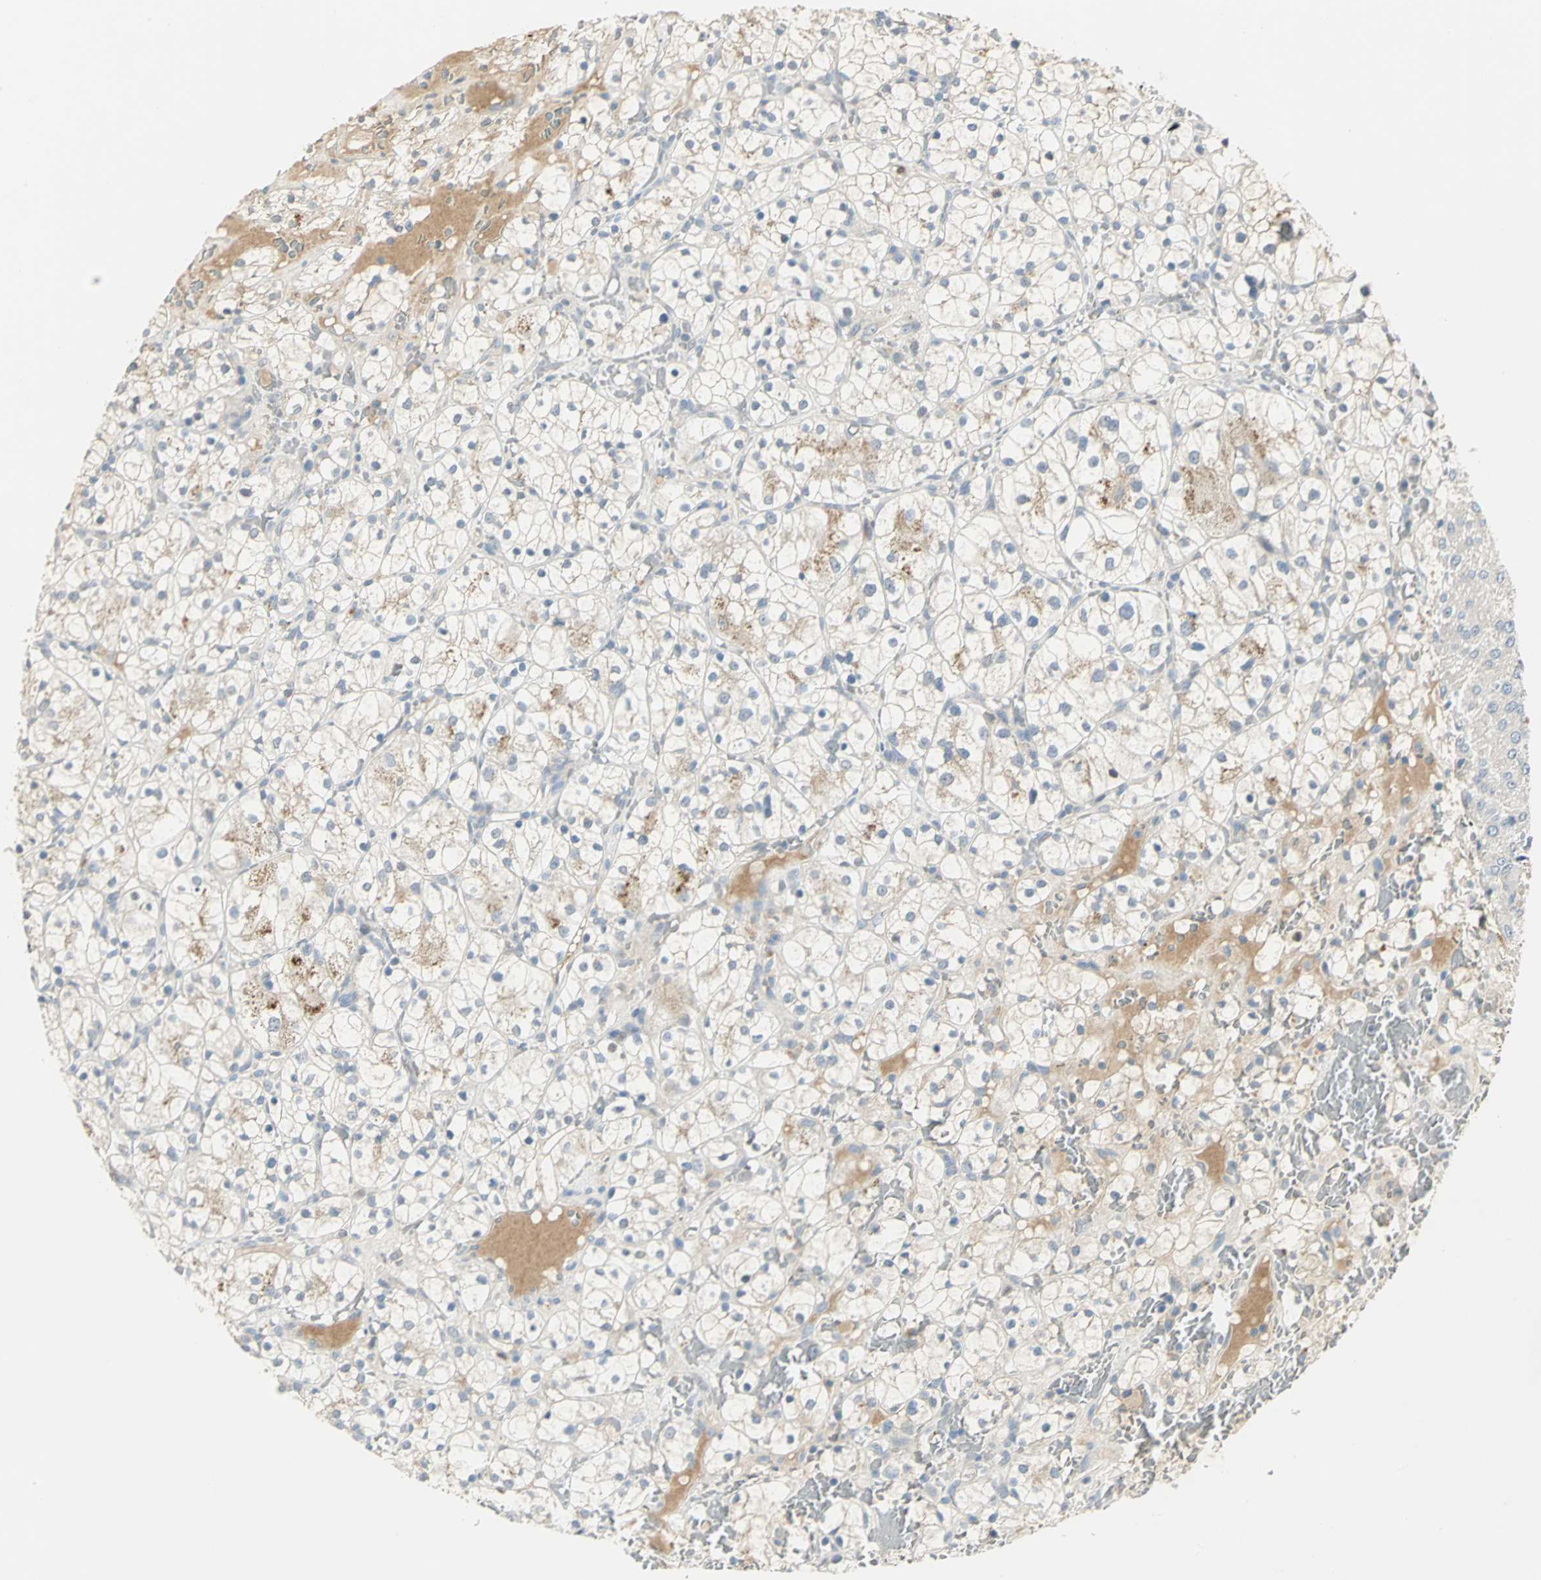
{"staining": {"intensity": "negative", "quantity": "none", "location": "none"}, "tissue": "renal cancer", "cell_type": "Tumor cells", "image_type": "cancer", "snomed": [{"axis": "morphology", "description": "Adenocarcinoma, NOS"}, {"axis": "topography", "description": "Kidney"}], "caption": "Immunohistochemical staining of renal cancer (adenocarcinoma) shows no significant positivity in tumor cells.", "gene": "PROC", "patient": {"sex": "female", "age": 60}}